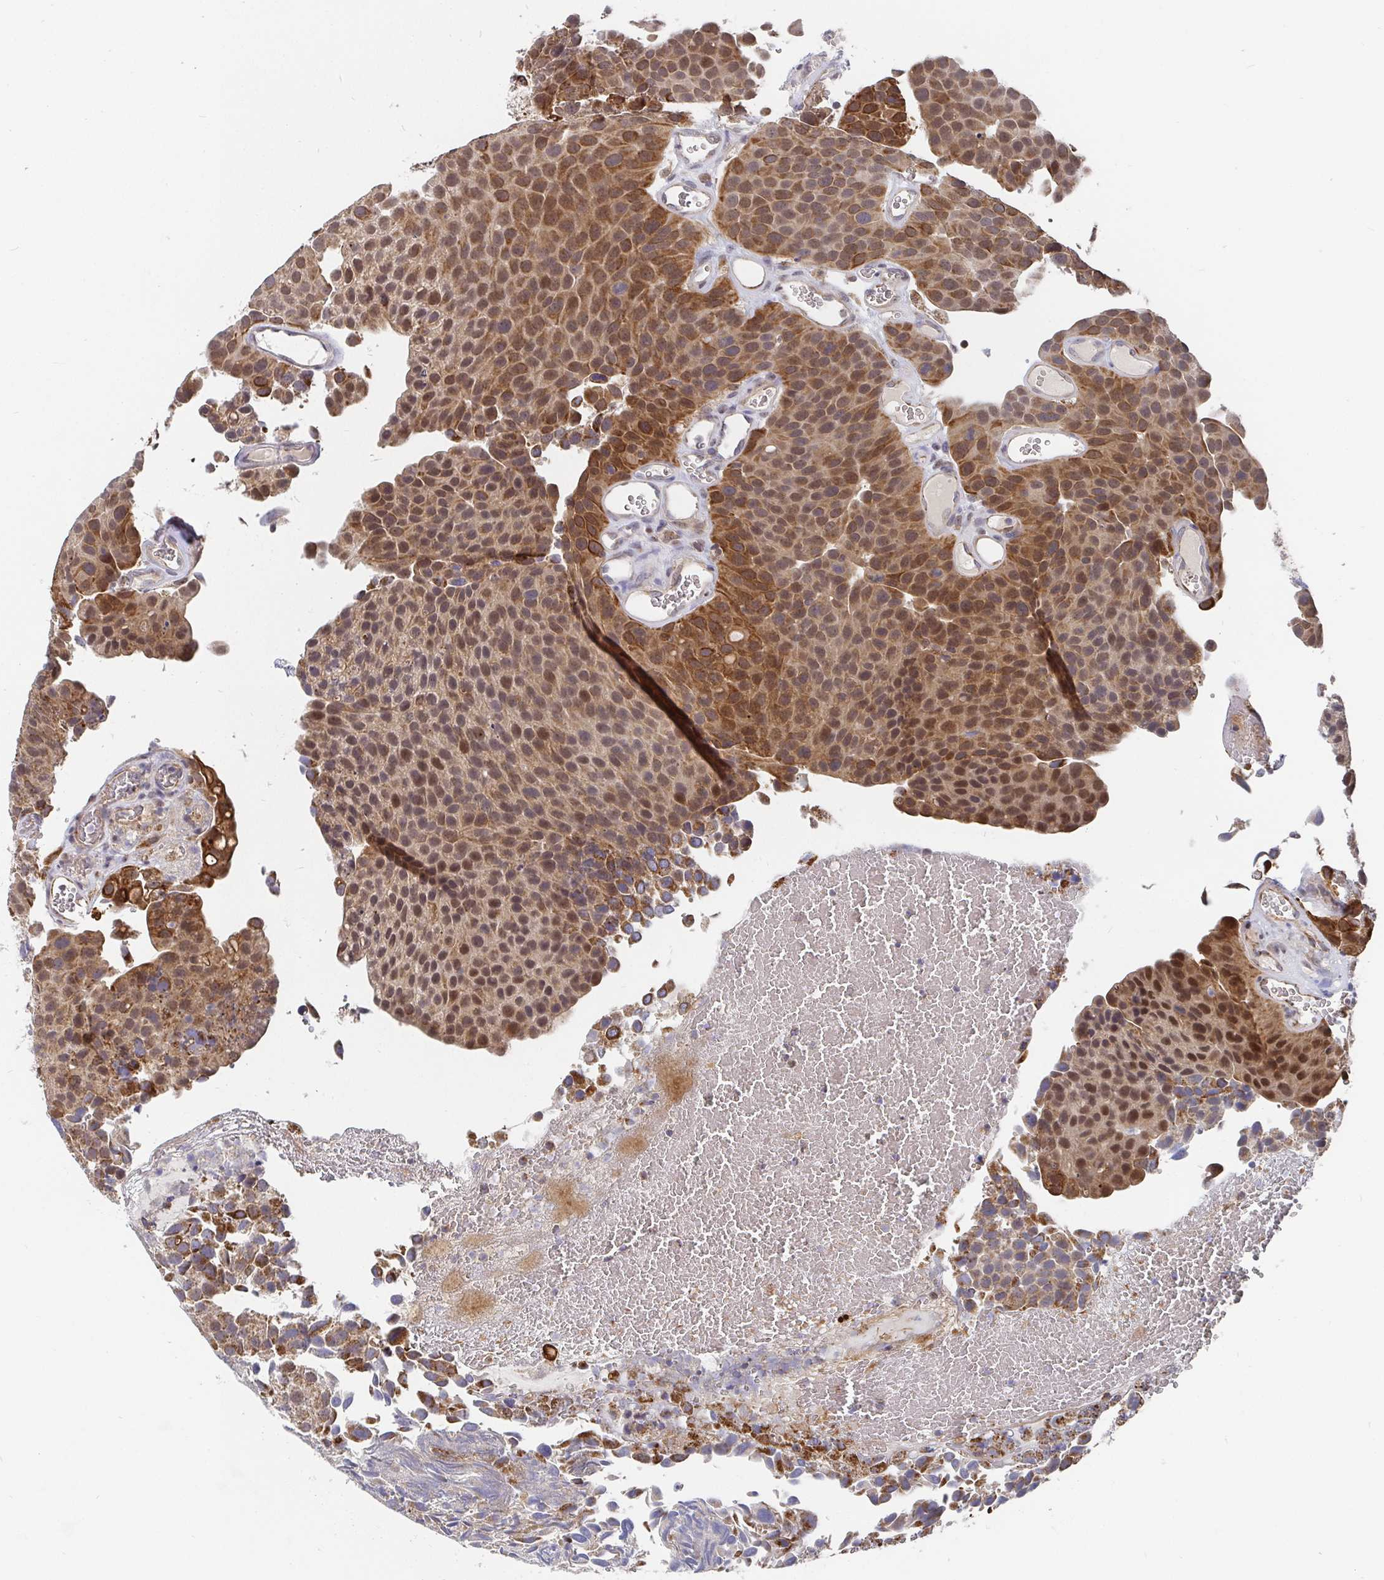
{"staining": {"intensity": "moderate", "quantity": ">75%", "location": "cytoplasmic/membranous,nuclear"}, "tissue": "urothelial cancer", "cell_type": "Tumor cells", "image_type": "cancer", "snomed": [{"axis": "morphology", "description": "Urothelial carcinoma, Low grade"}, {"axis": "topography", "description": "Urinary bladder"}], "caption": "Low-grade urothelial carcinoma stained with a protein marker displays moderate staining in tumor cells.", "gene": "PDF", "patient": {"sex": "female", "age": 69}}